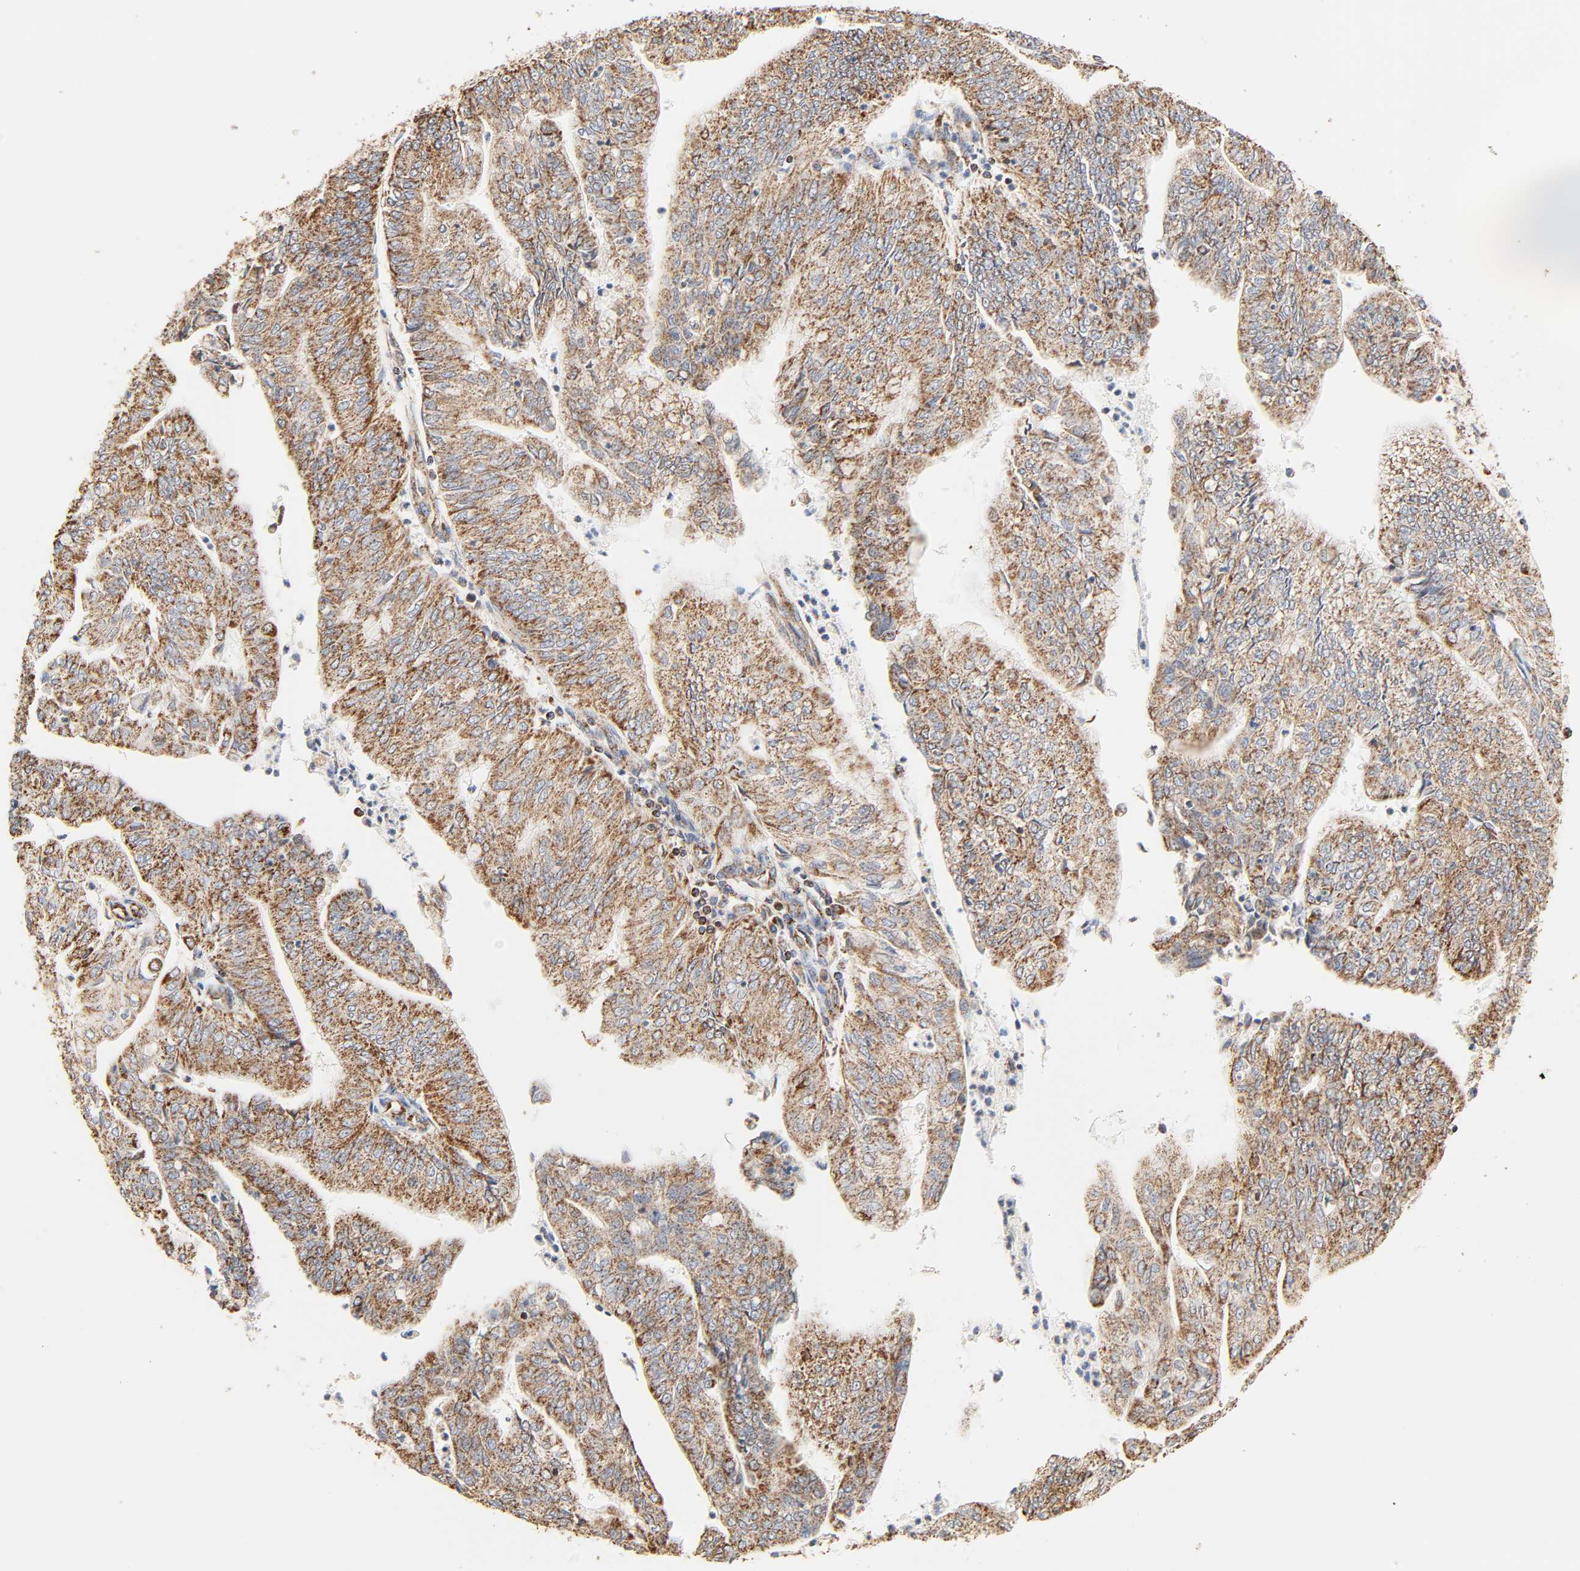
{"staining": {"intensity": "moderate", "quantity": ">75%", "location": "cytoplasmic/membranous"}, "tissue": "endometrial cancer", "cell_type": "Tumor cells", "image_type": "cancer", "snomed": [{"axis": "morphology", "description": "Adenocarcinoma, NOS"}, {"axis": "topography", "description": "Endometrium"}], "caption": "Endometrial cancer (adenocarcinoma) was stained to show a protein in brown. There is medium levels of moderate cytoplasmic/membranous expression in approximately >75% of tumor cells. Nuclei are stained in blue.", "gene": "ZMAT5", "patient": {"sex": "female", "age": 59}}